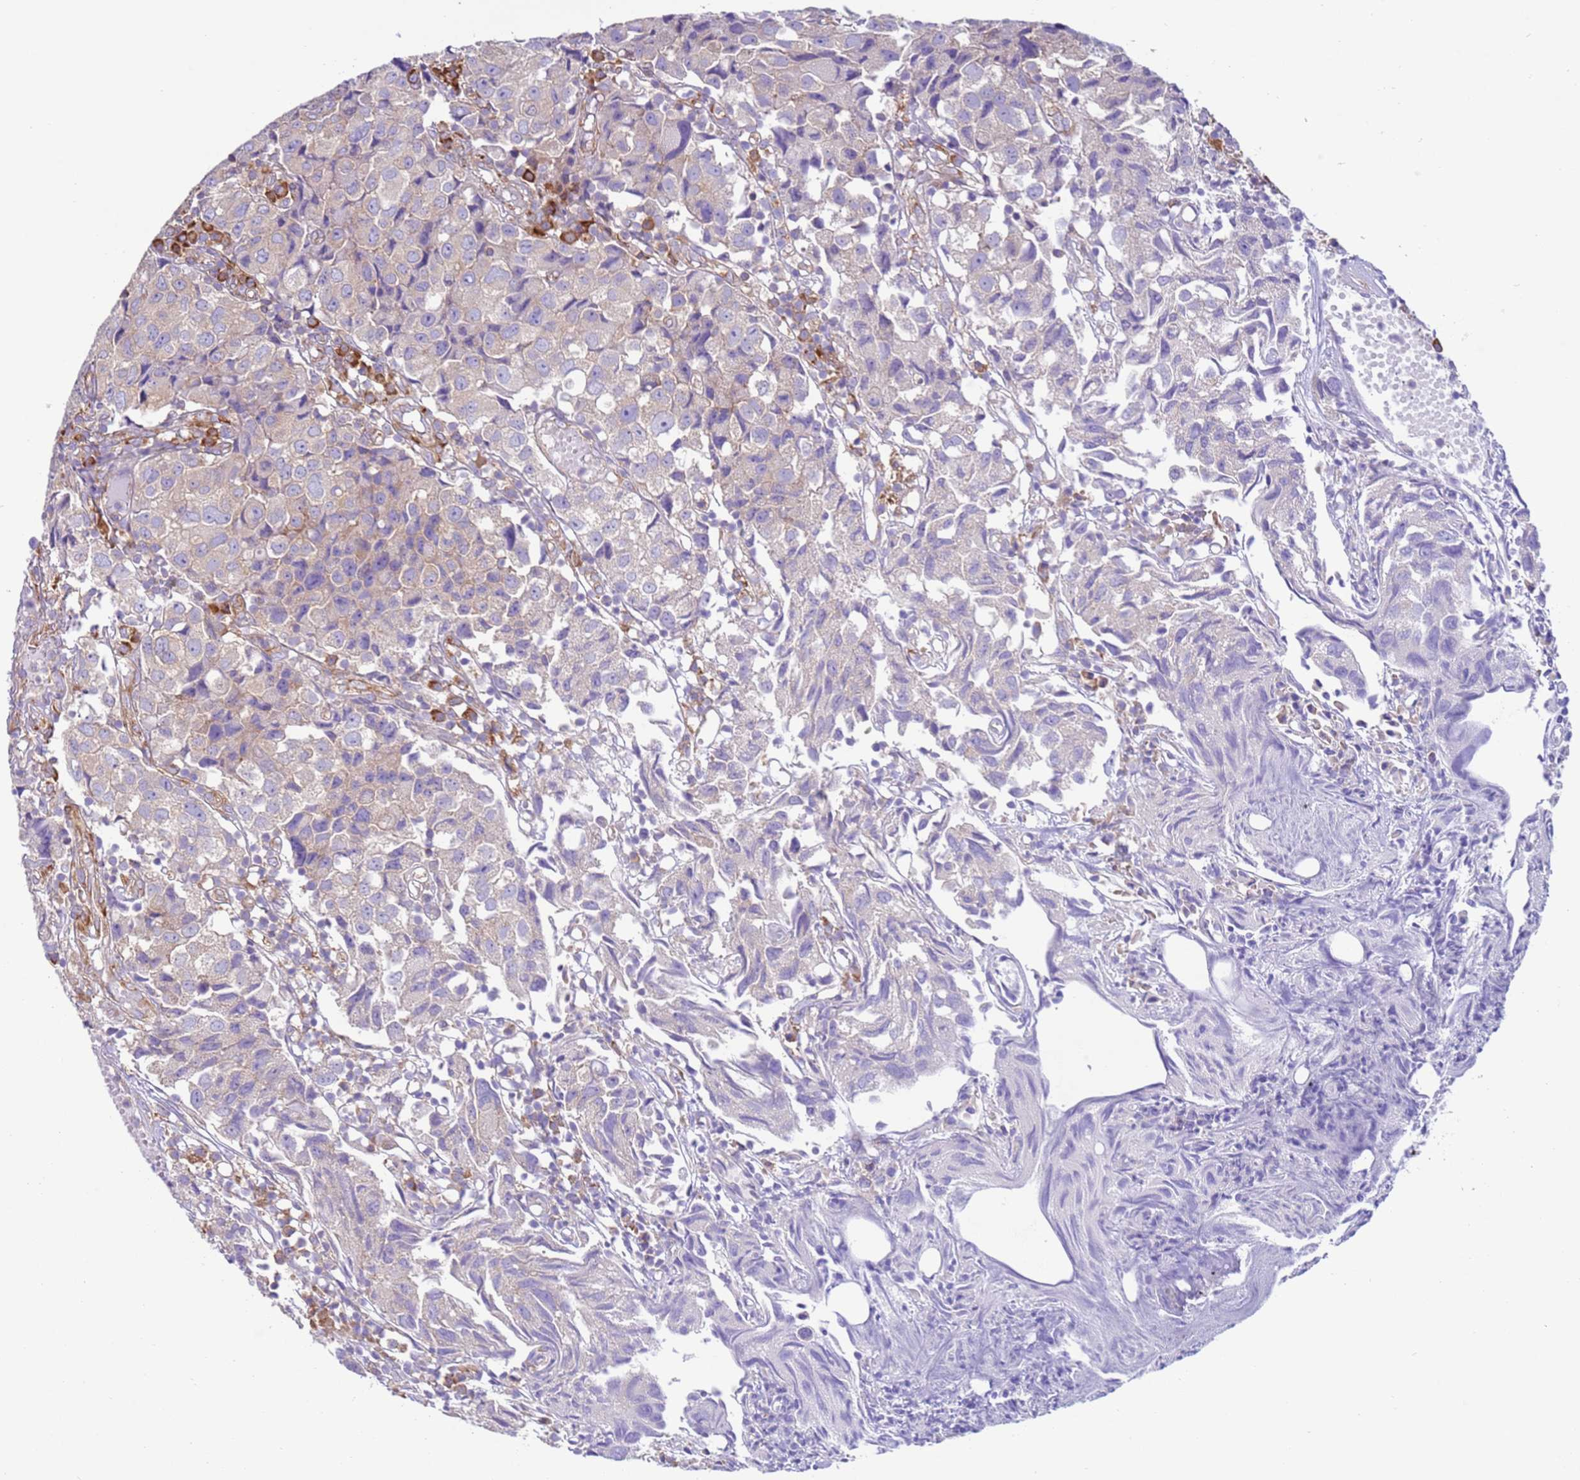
{"staining": {"intensity": "negative", "quantity": "none", "location": "none"}, "tissue": "urothelial cancer", "cell_type": "Tumor cells", "image_type": "cancer", "snomed": [{"axis": "morphology", "description": "Urothelial carcinoma, High grade"}, {"axis": "topography", "description": "Urinary bladder"}], "caption": "Tumor cells show no significant expression in high-grade urothelial carcinoma. (Stains: DAB (3,3'-diaminobenzidine) immunohistochemistry with hematoxylin counter stain, Microscopy: brightfield microscopy at high magnification).", "gene": "VARS1", "patient": {"sex": "female", "age": 75}}